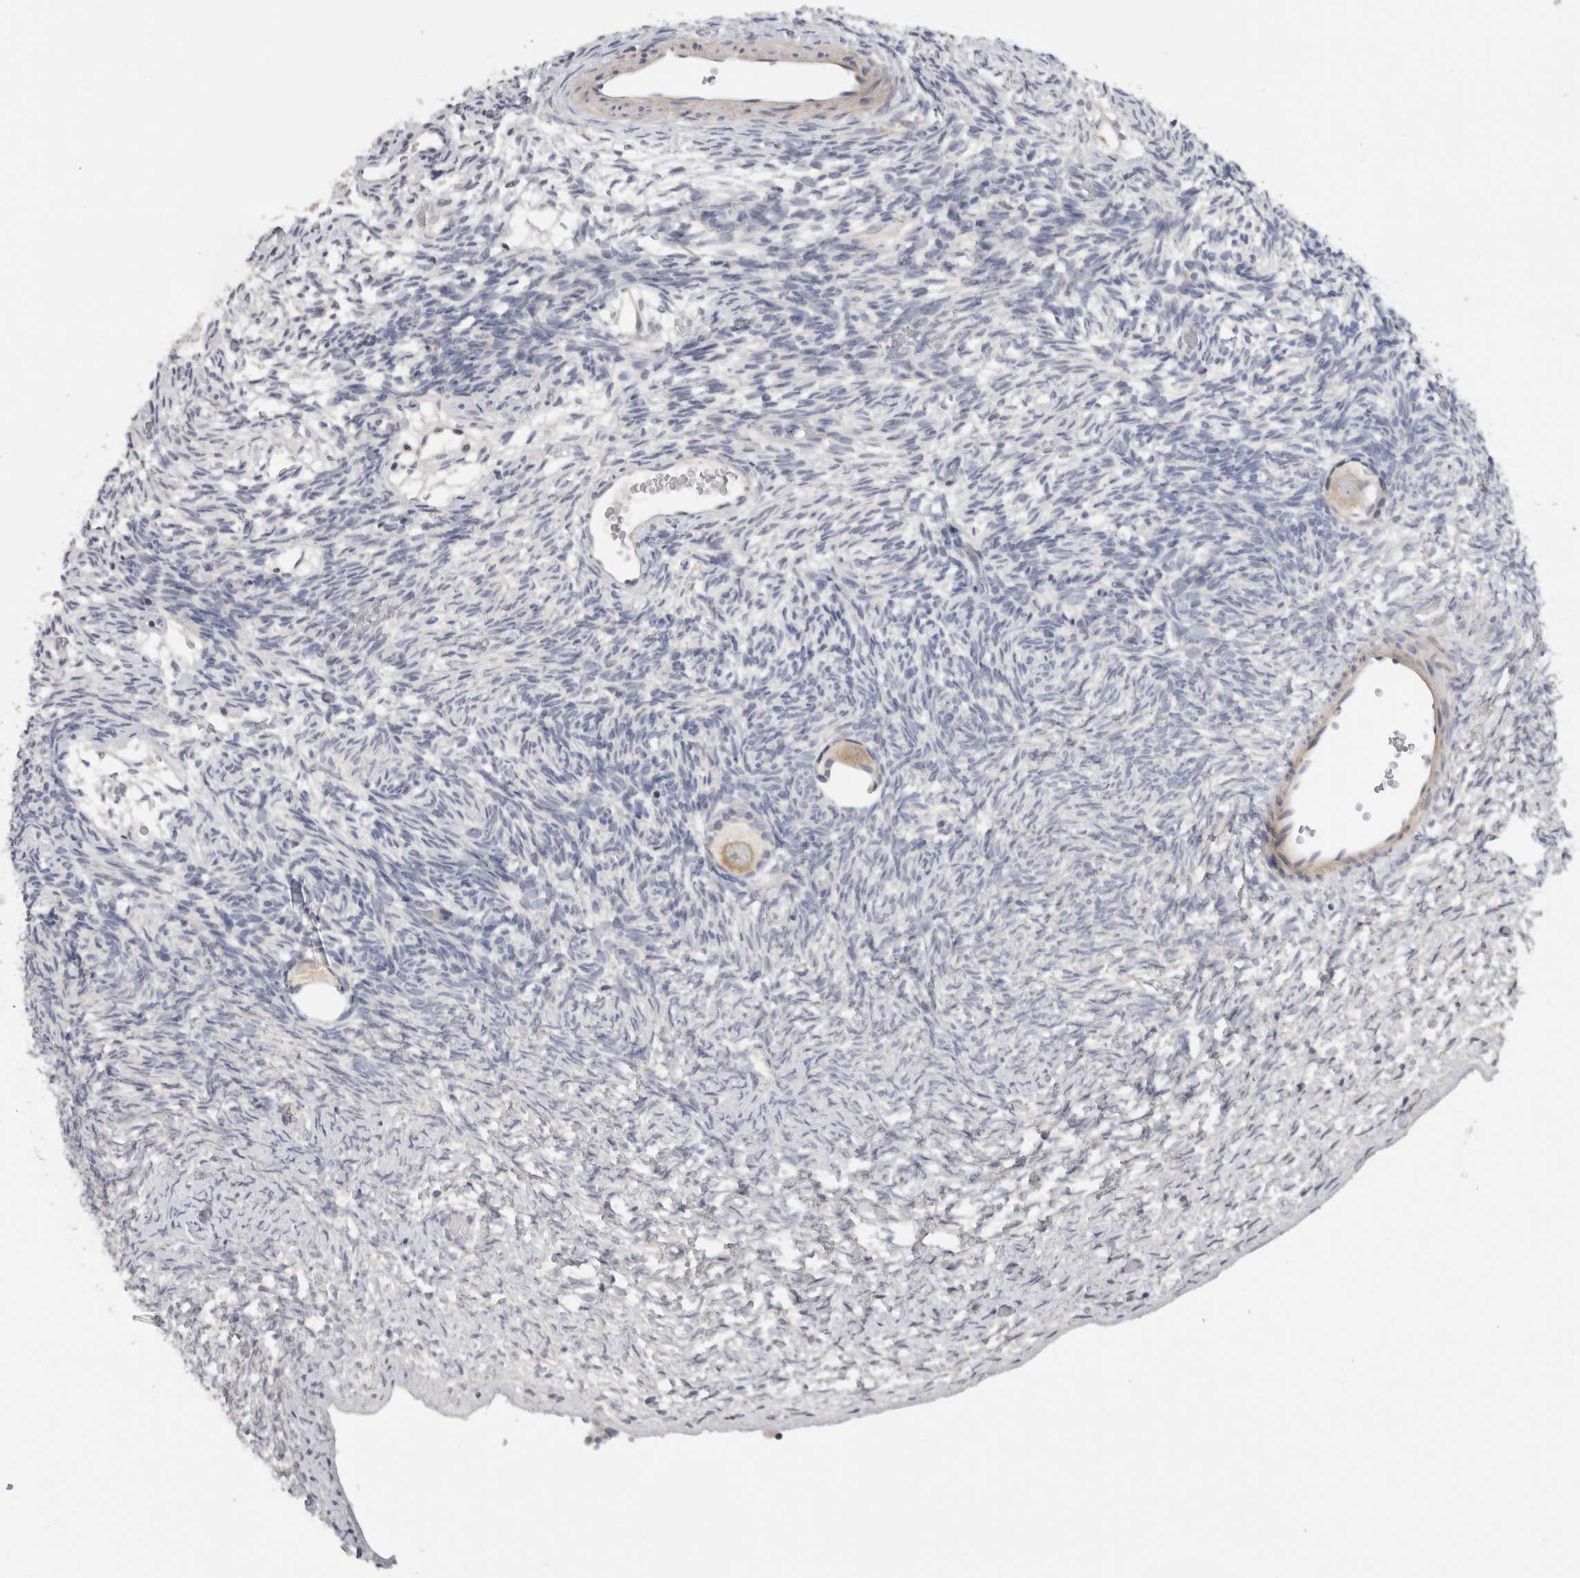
{"staining": {"intensity": "weak", "quantity": ">75%", "location": "cytoplasmic/membranous"}, "tissue": "ovary", "cell_type": "Follicle cells", "image_type": "normal", "snomed": [{"axis": "morphology", "description": "Normal tissue, NOS"}, {"axis": "topography", "description": "Ovary"}], "caption": "Immunohistochemistry (DAB) staining of normal ovary exhibits weak cytoplasmic/membranous protein staining in about >75% of follicle cells.", "gene": "MGAT1", "patient": {"sex": "female", "age": 34}}